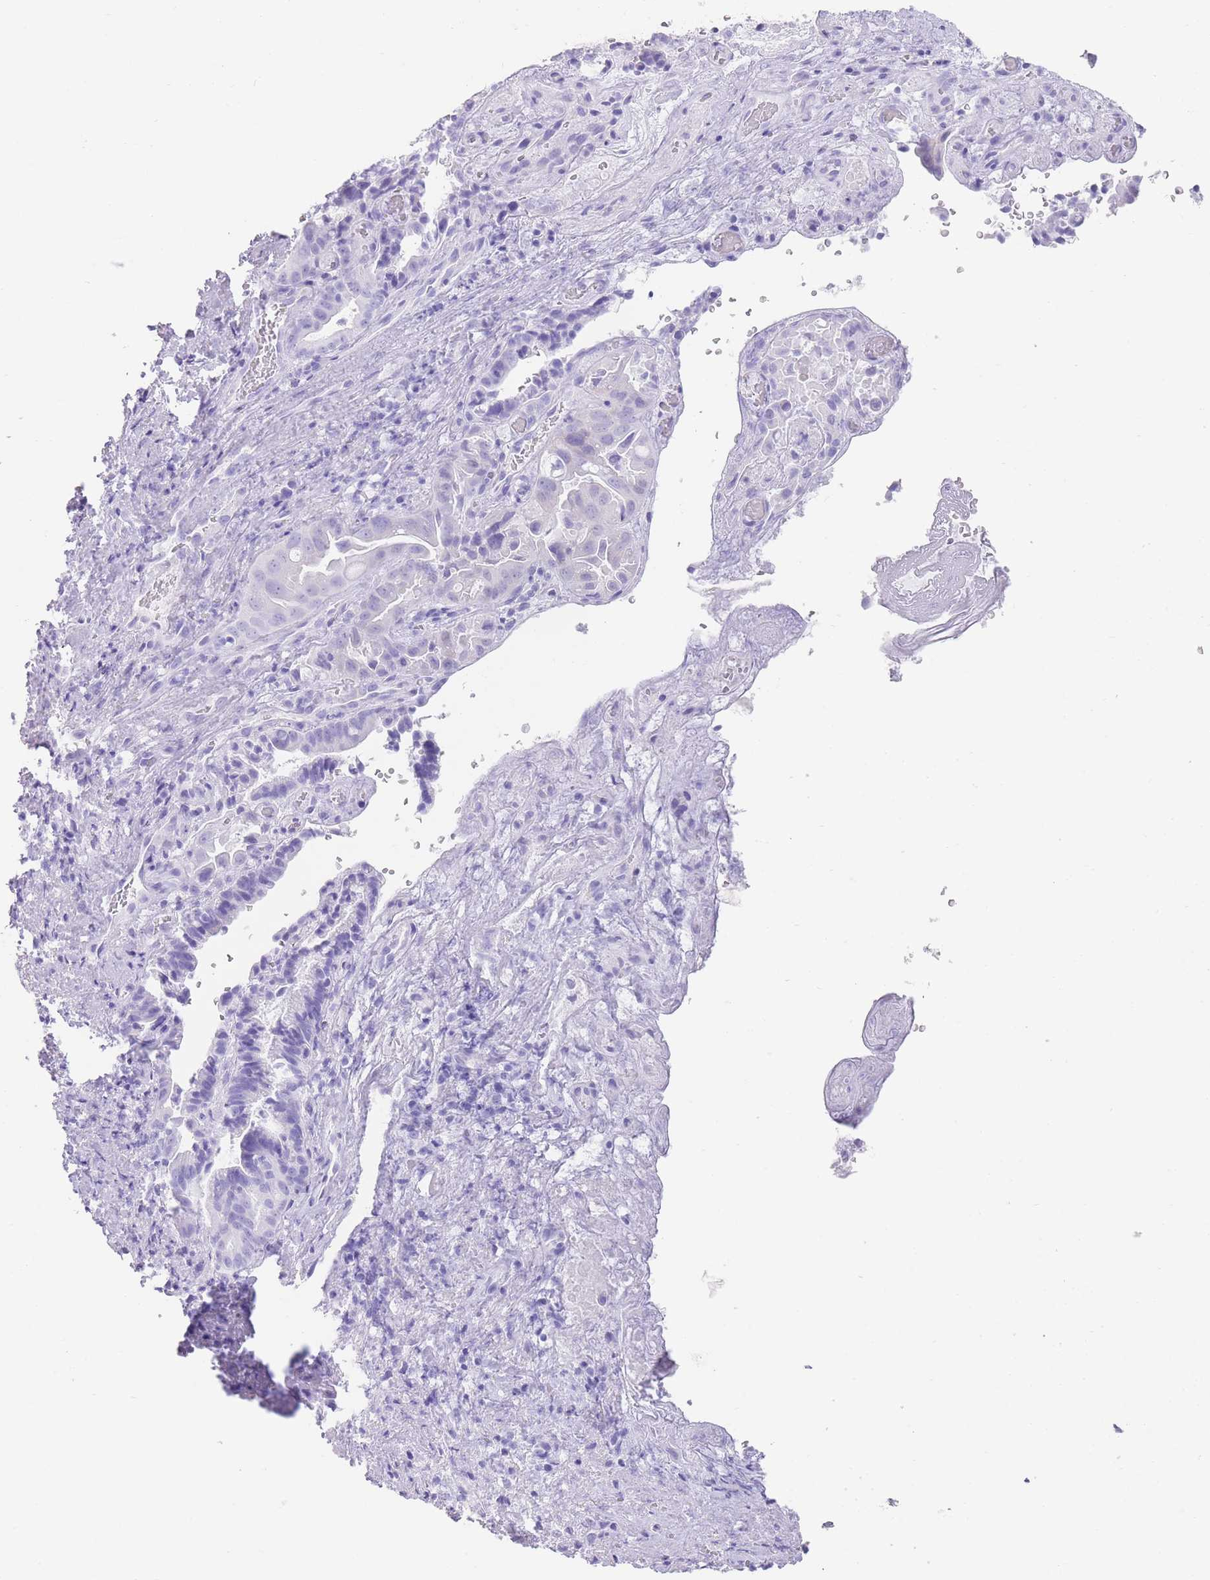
{"staining": {"intensity": "negative", "quantity": "none", "location": "none"}, "tissue": "liver cancer", "cell_type": "Tumor cells", "image_type": "cancer", "snomed": [{"axis": "morphology", "description": "Cholangiocarcinoma"}, {"axis": "topography", "description": "Liver"}], "caption": "The image reveals no staining of tumor cells in liver cancer (cholangiocarcinoma).", "gene": "ELOA2", "patient": {"sex": "female", "age": 68}}